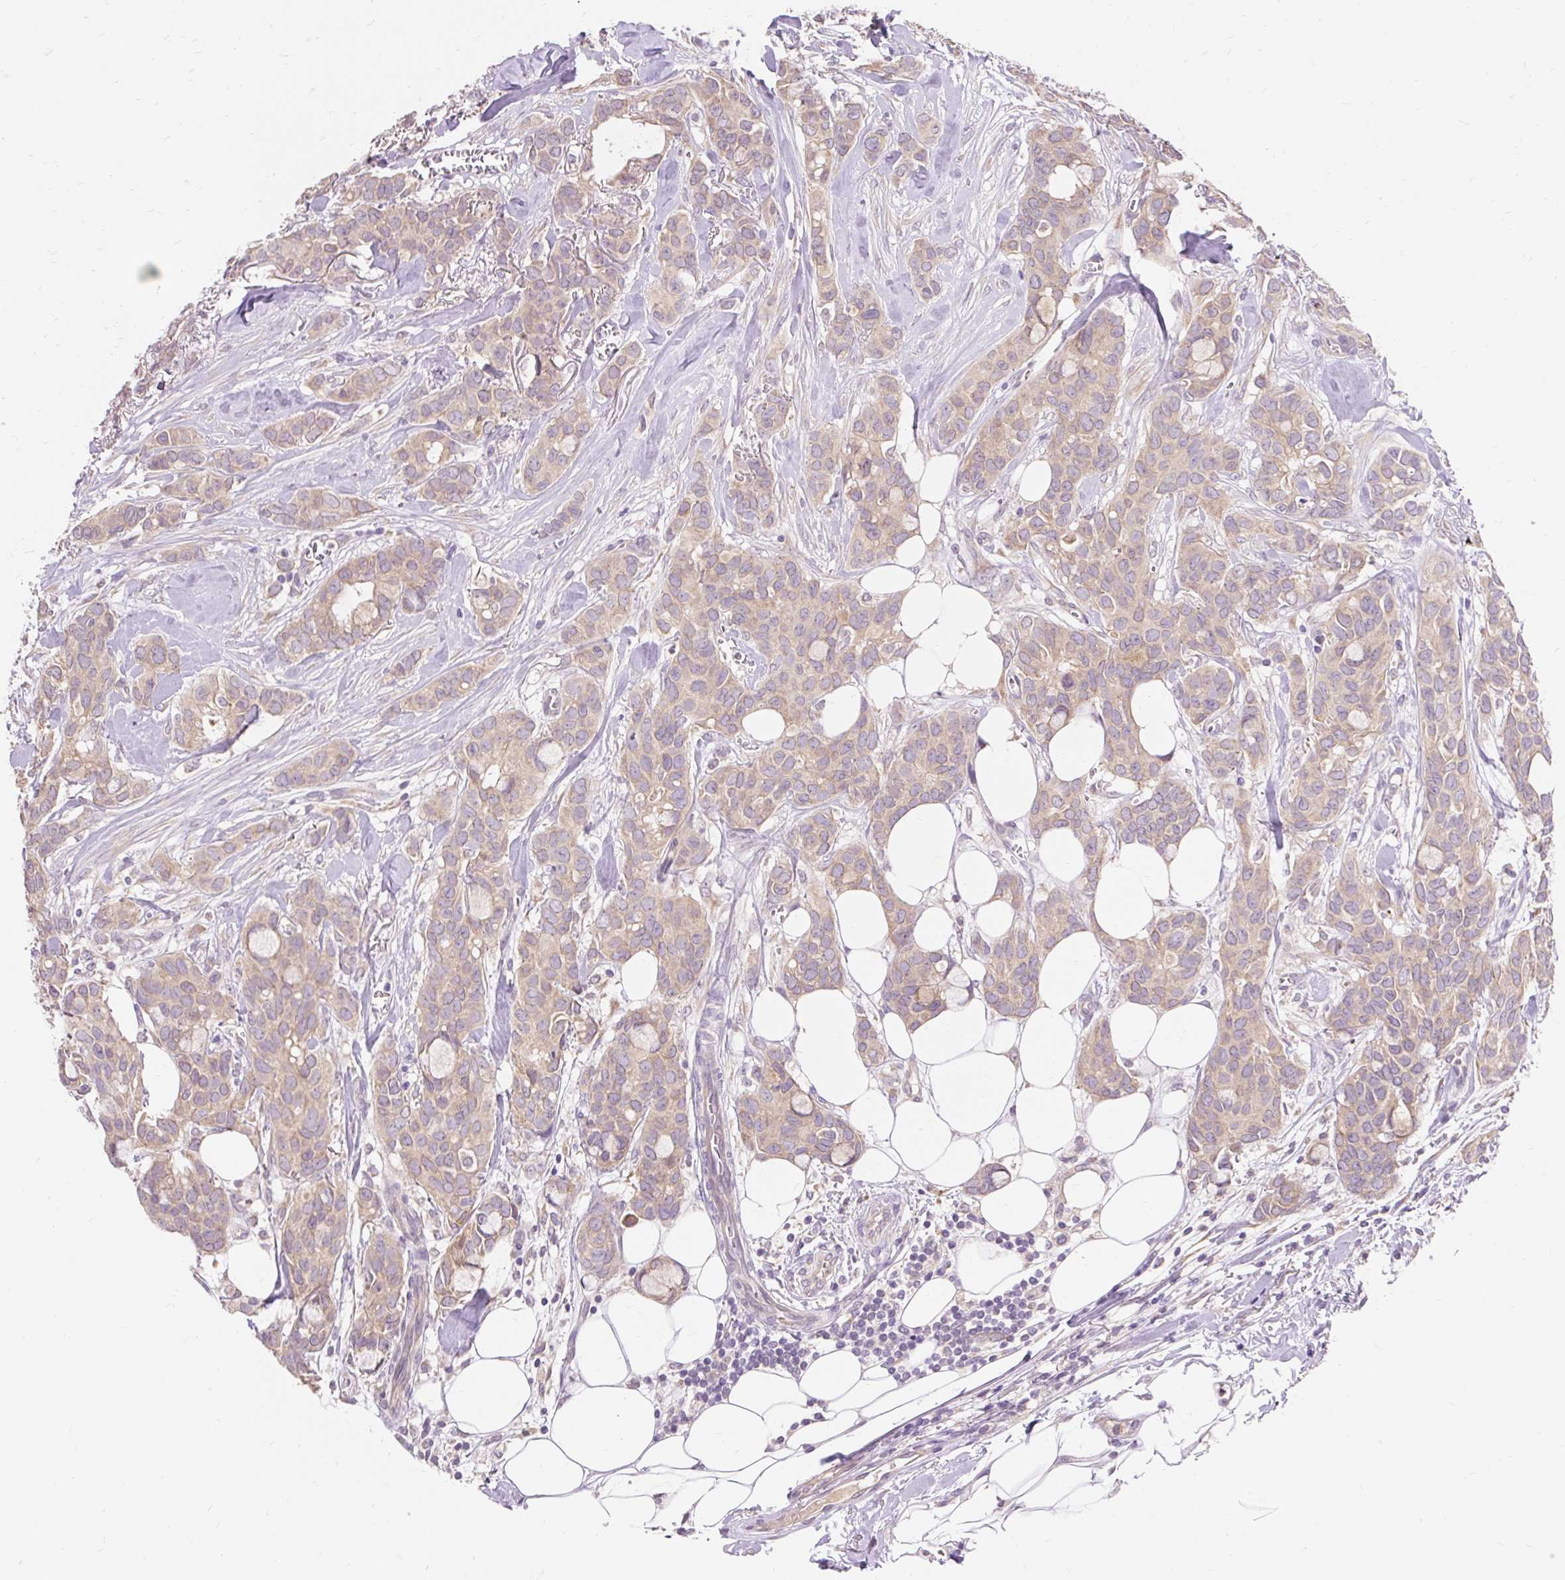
{"staining": {"intensity": "weak", "quantity": "25%-75%", "location": "cytoplasmic/membranous"}, "tissue": "breast cancer", "cell_type": "Tumor cells", "image_type": "cancer", "snomed": [{"axis": "morphology", "description": "Duct carcinoma"}, {"axis": "topography", "description": "Breast"}], "caption": "This is an image of IHC staining of breast cancer (intraductal carcinoma), which shows weak staining in the cytoplasmic/membranous of tumor cells.", "gene": "SEC63", "patient": {"sex": "female", "age": 84}}